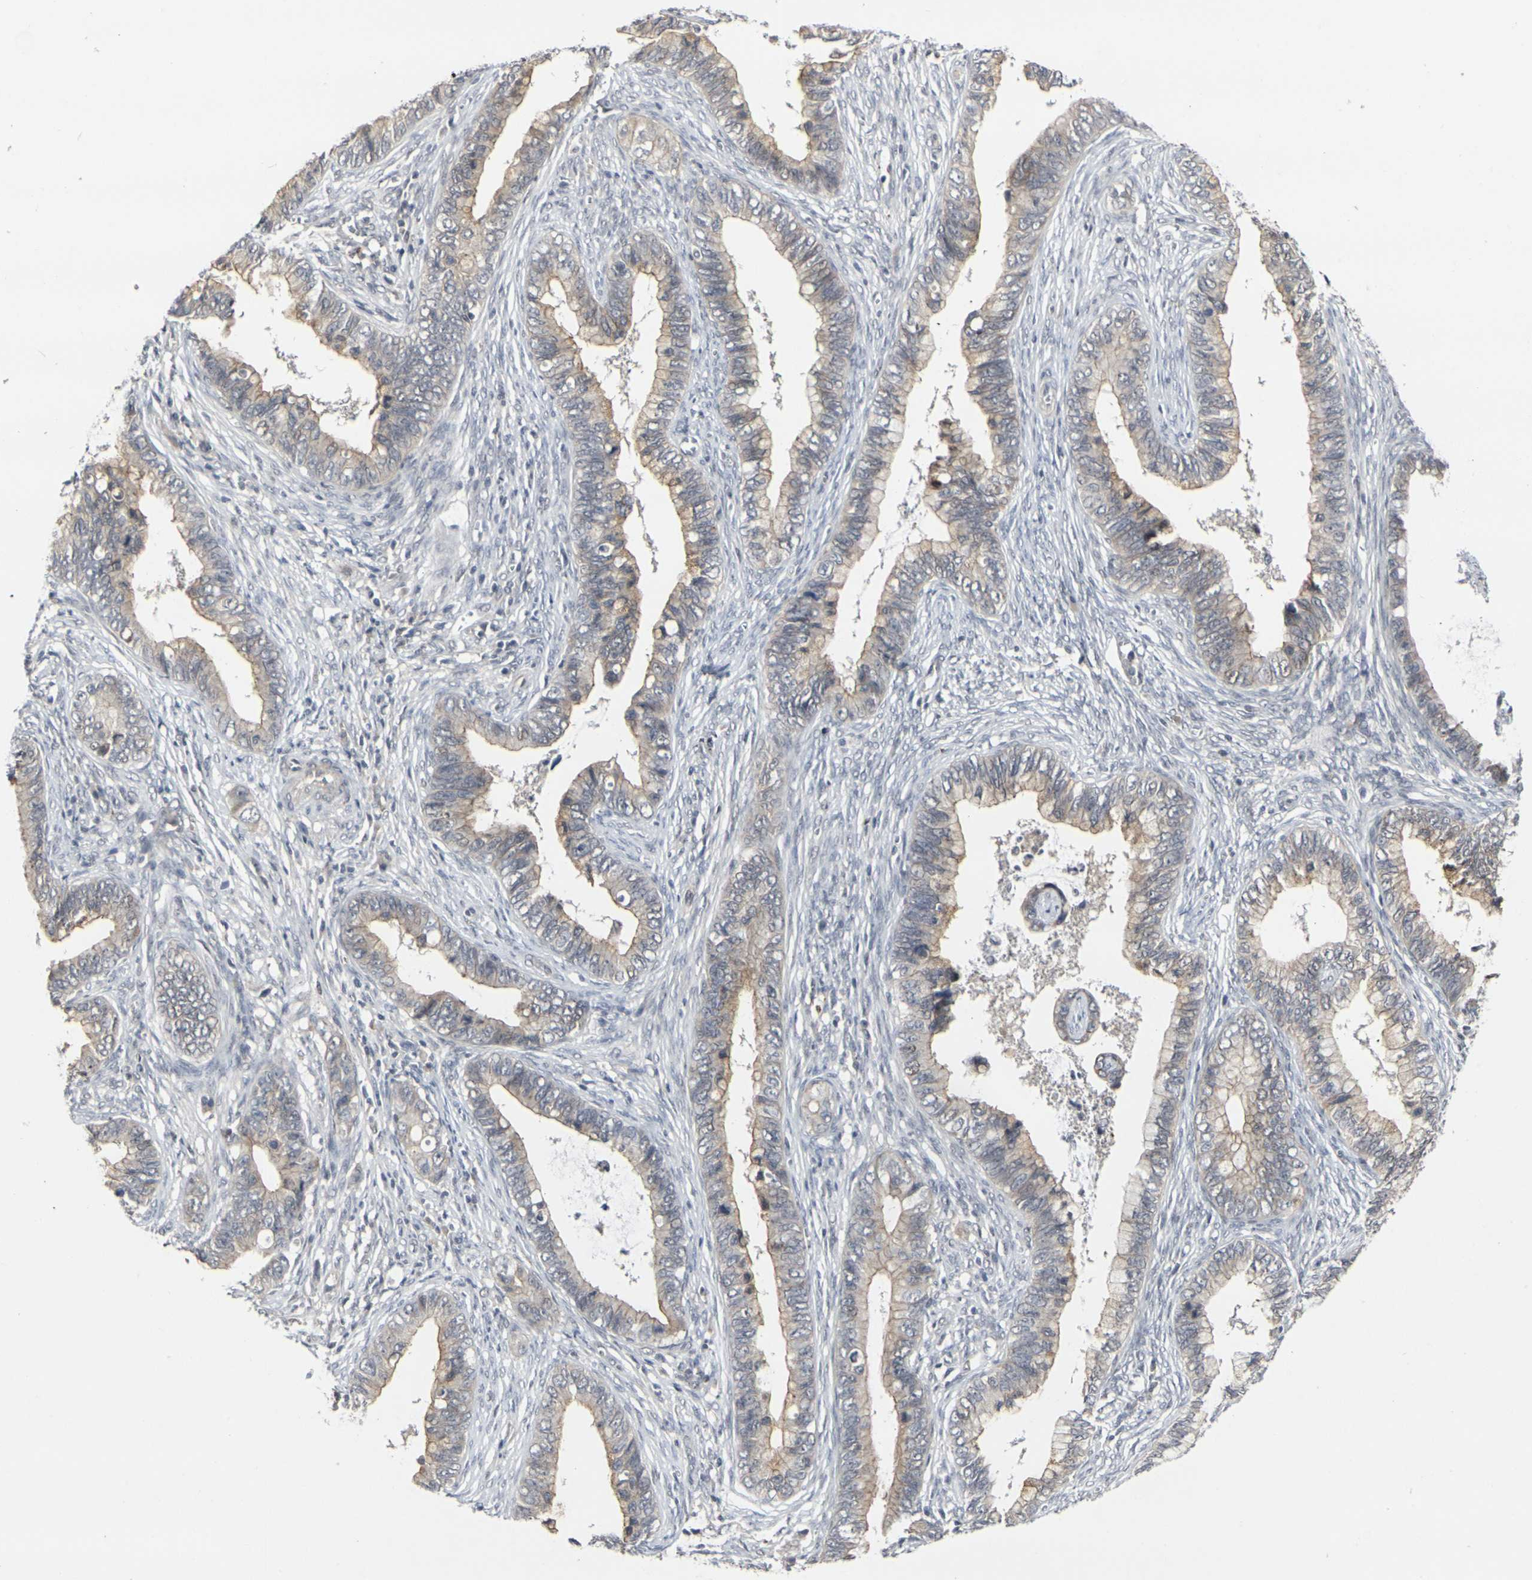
{"staining": {"intensity": "weak", "quantity": ">75%", "location": "cytoplasmic/membranous"}, "tissue": "cervical cancer", "cell_type": "Tumor cells", "image_type": "cancer", "snomed": [{"axis": "morphology", "description": "Adenocarcinoma, NOS"}, {"axis": "topography", "description": "Cervix"}], "caption": "Cervical cancer stained for a protein (brown) displays weak cytoplasmic/membranous positive positivity in about >75% of tumor cells.", "gene": "GPR19", "patient": {"sex": "female", "age": 44}}